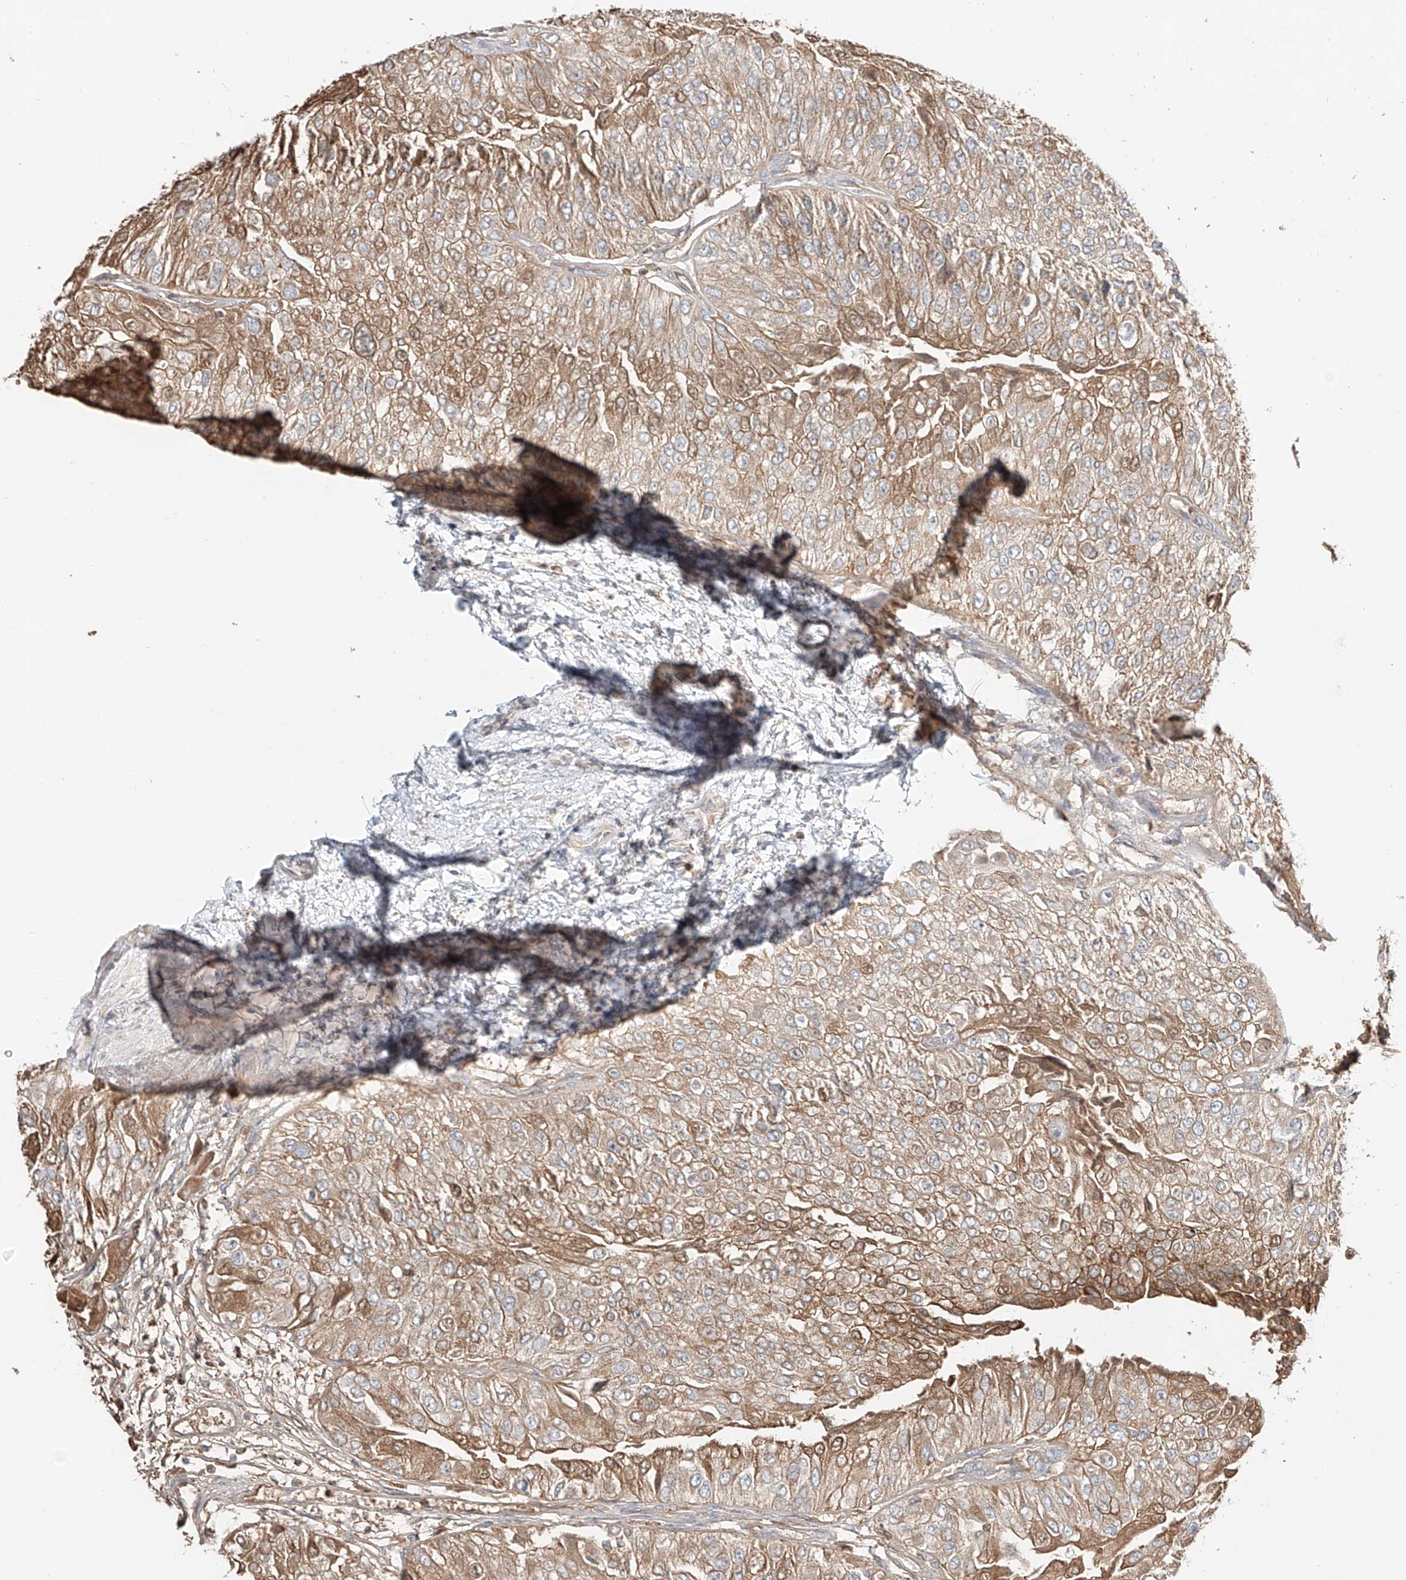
{"staining": {"intensity": "moderate", "quantity": ">75%", "location": "cytoplasmic/membranous"}, "tissue": "urothelial cancer", "cell_type": "Tumor cells", "image_type": "cancer", "snomed": [{"axis": "morphology", "description": "Urothelial carcinoma, High grade"}, {"axis": "topography", "description": "Kidney"}, {"axis": "topography", "description": "Urinary bladder"}], "caption": "Urothelial cancer stained for a protein (brown) displays moderate cytoplasmic/membranous positive expression in about >75% of tumor cells.", "gene": "ERO1A", "patient": {"sex": "male", "age": 77}}